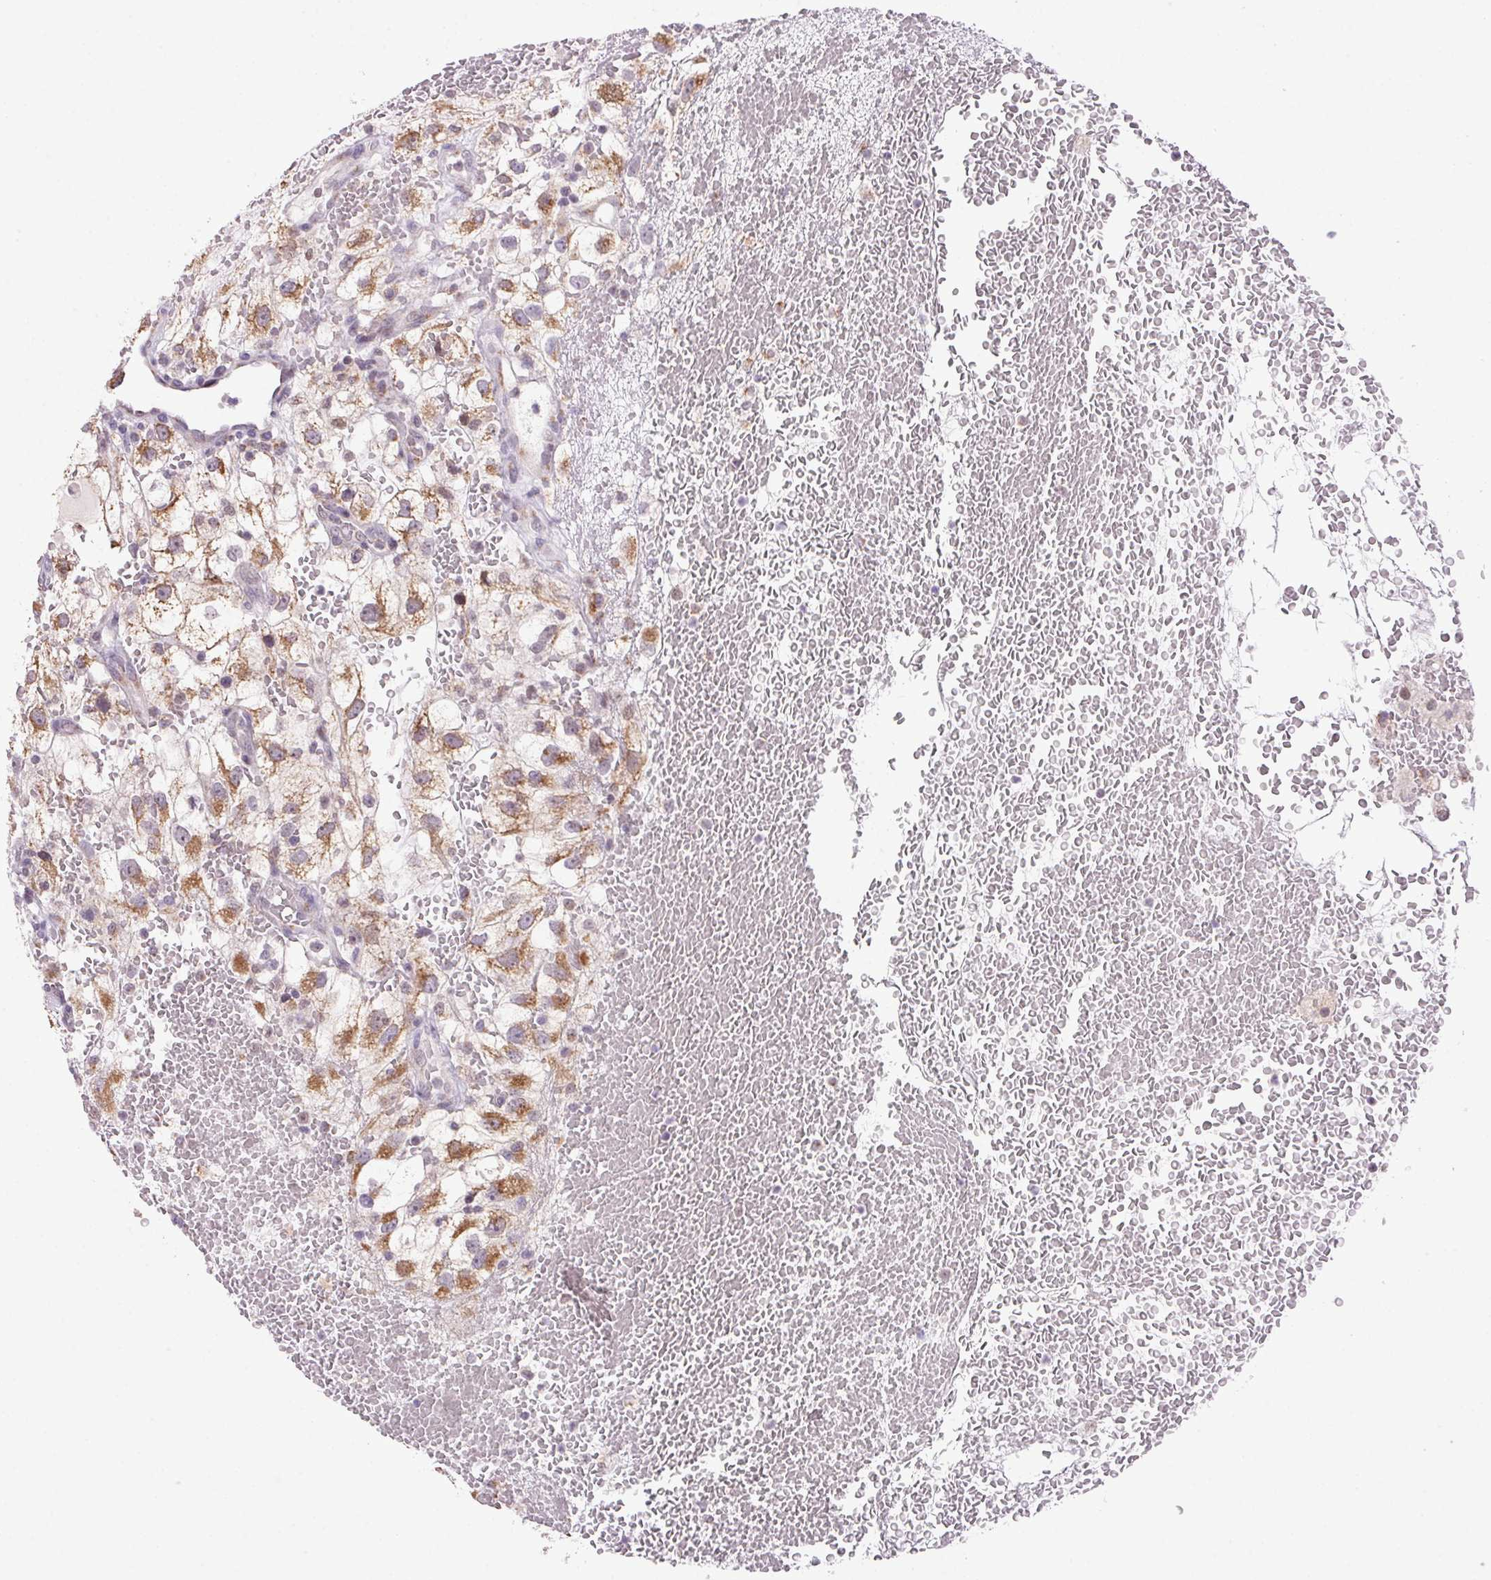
{"staining": {"intensity": "moderate", "quantity": ">75%", "location": "cytoplasmic/membranous"}, "tissue": "renal cancer", "cell_type": "Tumor cells", "image_type": "cancer", "snomed": [{"axis": "morphology", "description": "Adenocarcinoma, NOS"}, {"axis": "topography", "description": "Kidney"}], "caption": "This micrograph shows IHC staining of renal cancer (adenocarcinoma), with medium moderate cytoplasmic/membranous expression in approximately >75% of tumor cells.", "gene": "AKR1E2", "patient": {"sex": "male", "age": 59}}